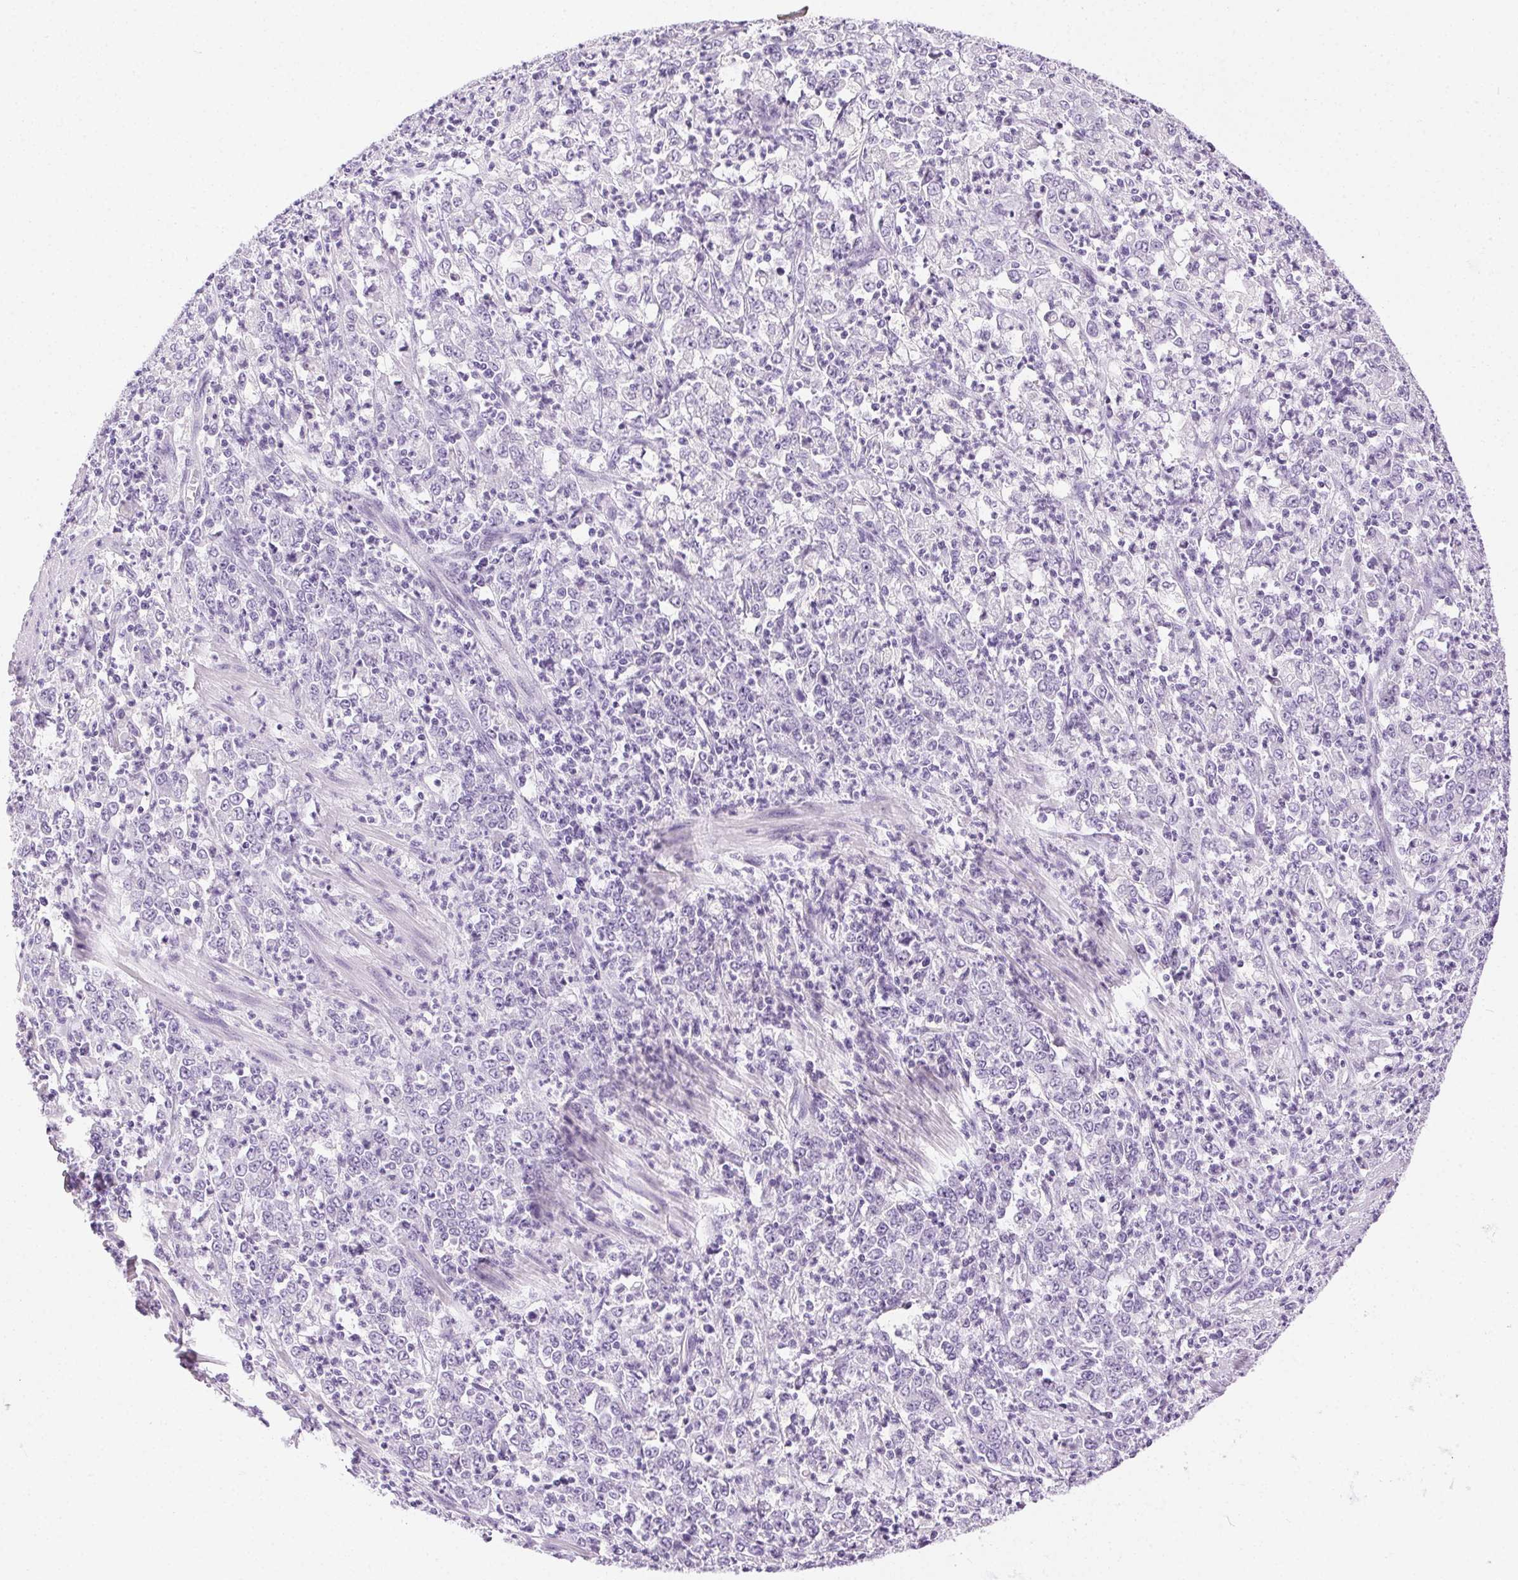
{"staining": {"intensity": "negative", "quantity": "none", "location": "none"}, "tissue": "stomach cancer", "cell_type": "Tumor cells", "image_type": "cancer", "snomed": [{"axis": "morphology", "description": "Adenocarcinoma, NOS"}, {"axis": "topography", "description": "Stomach, lower"}], "caption": "The photomicrograph exhibits no staining of tumor cells in stomach cancer.", "gene": "C20orf85", "patient": {"sex": "female", "age": 71}}